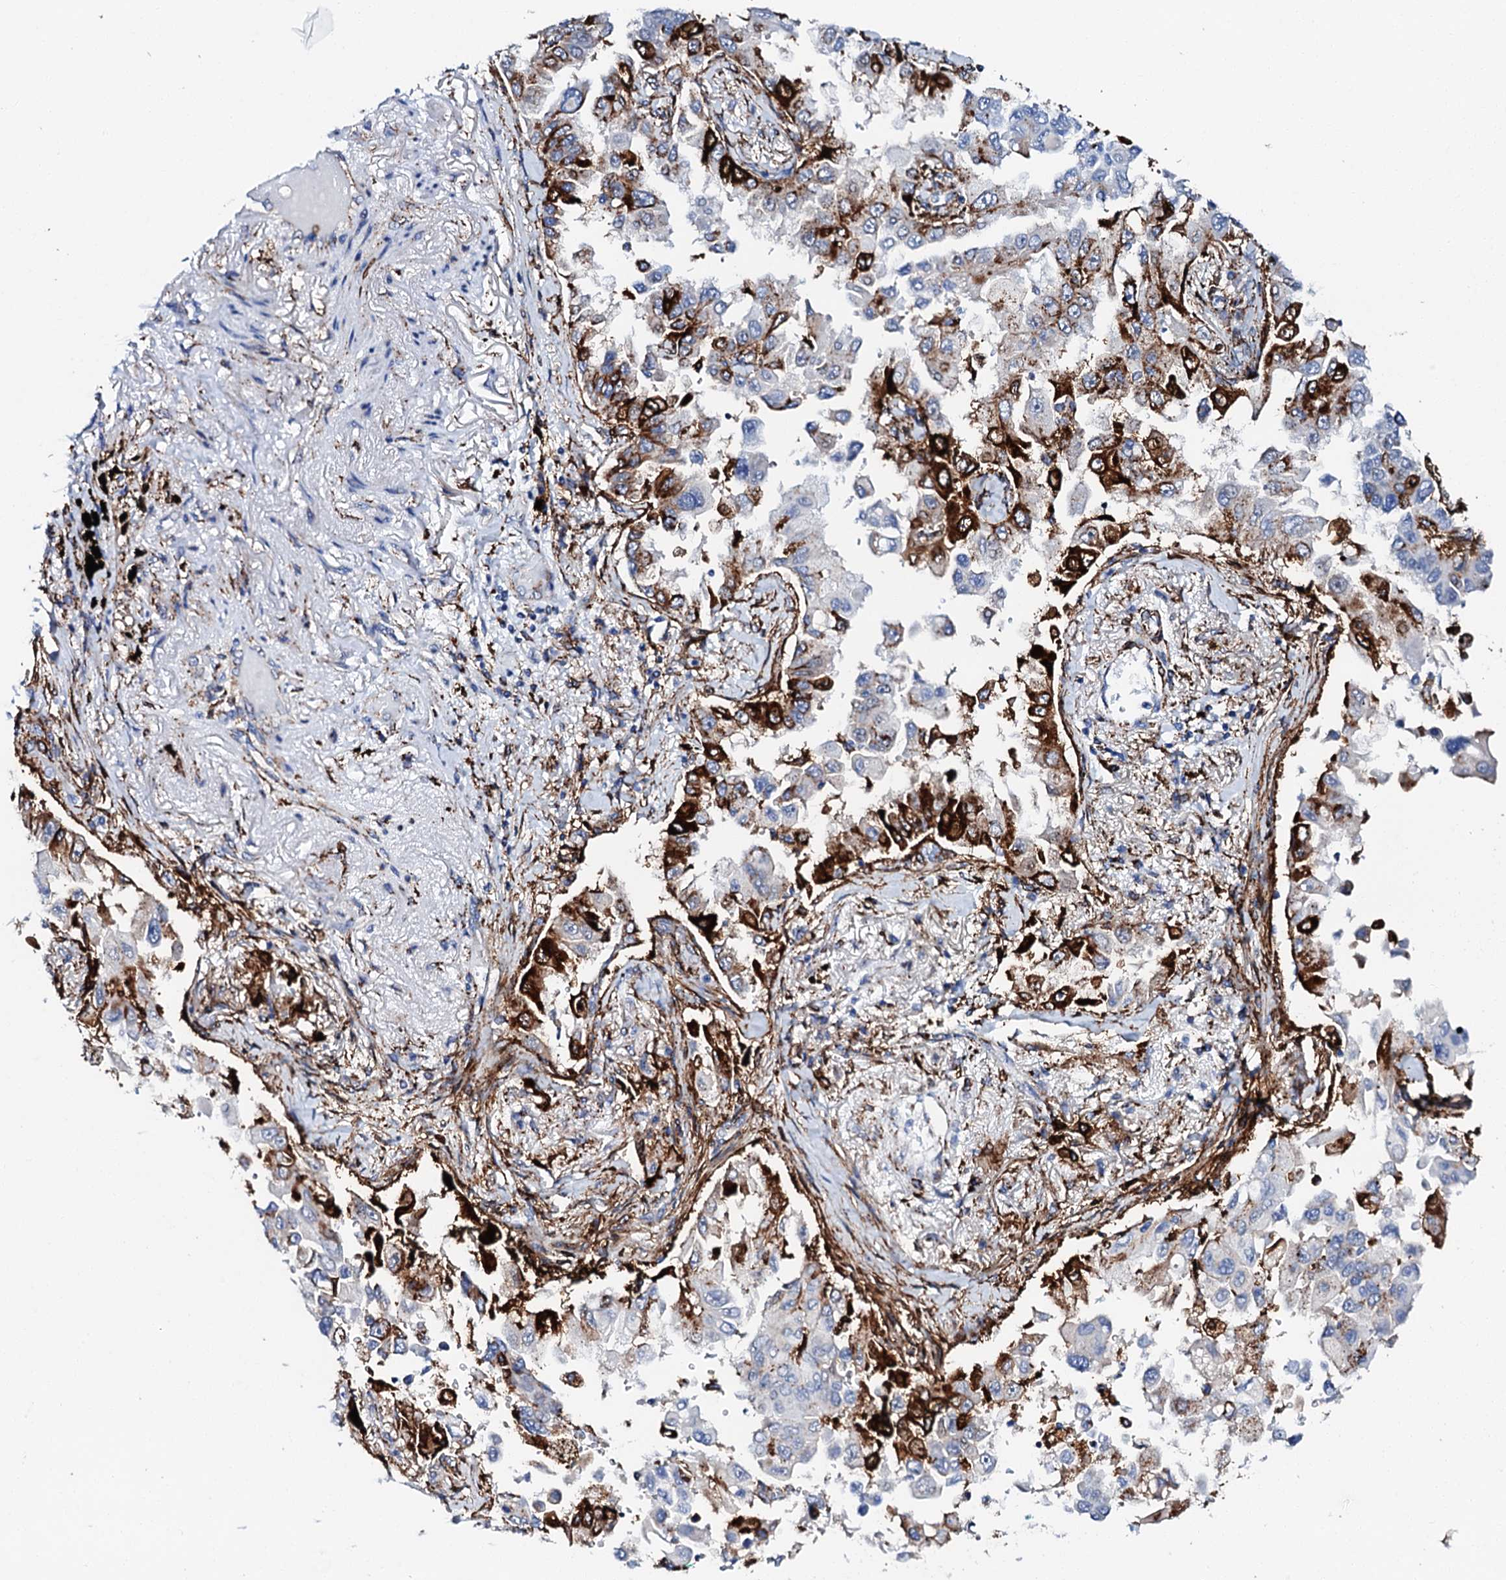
{"staining": {"intensity": "strong", "quantity": "25%-75%", "location": "cytoplasmic/membranous"}, "tissue": "lung cancer", "cell_type": "Tumor cells", "image_type": "cancer", "snomed": [{"axis": "morphology", "description": "Adenocarcinoma, NOS"}, {"axis": "topography", "description": "Lung"}], "caption": "This is a histology image of immunohistochemistry staining of lung adenocarcinoma, which shows strong expression in the cytoplasmic/membranous of tumor cells.", "gene": "MED13L", "patient": {"sex": "female", "age": 67}}